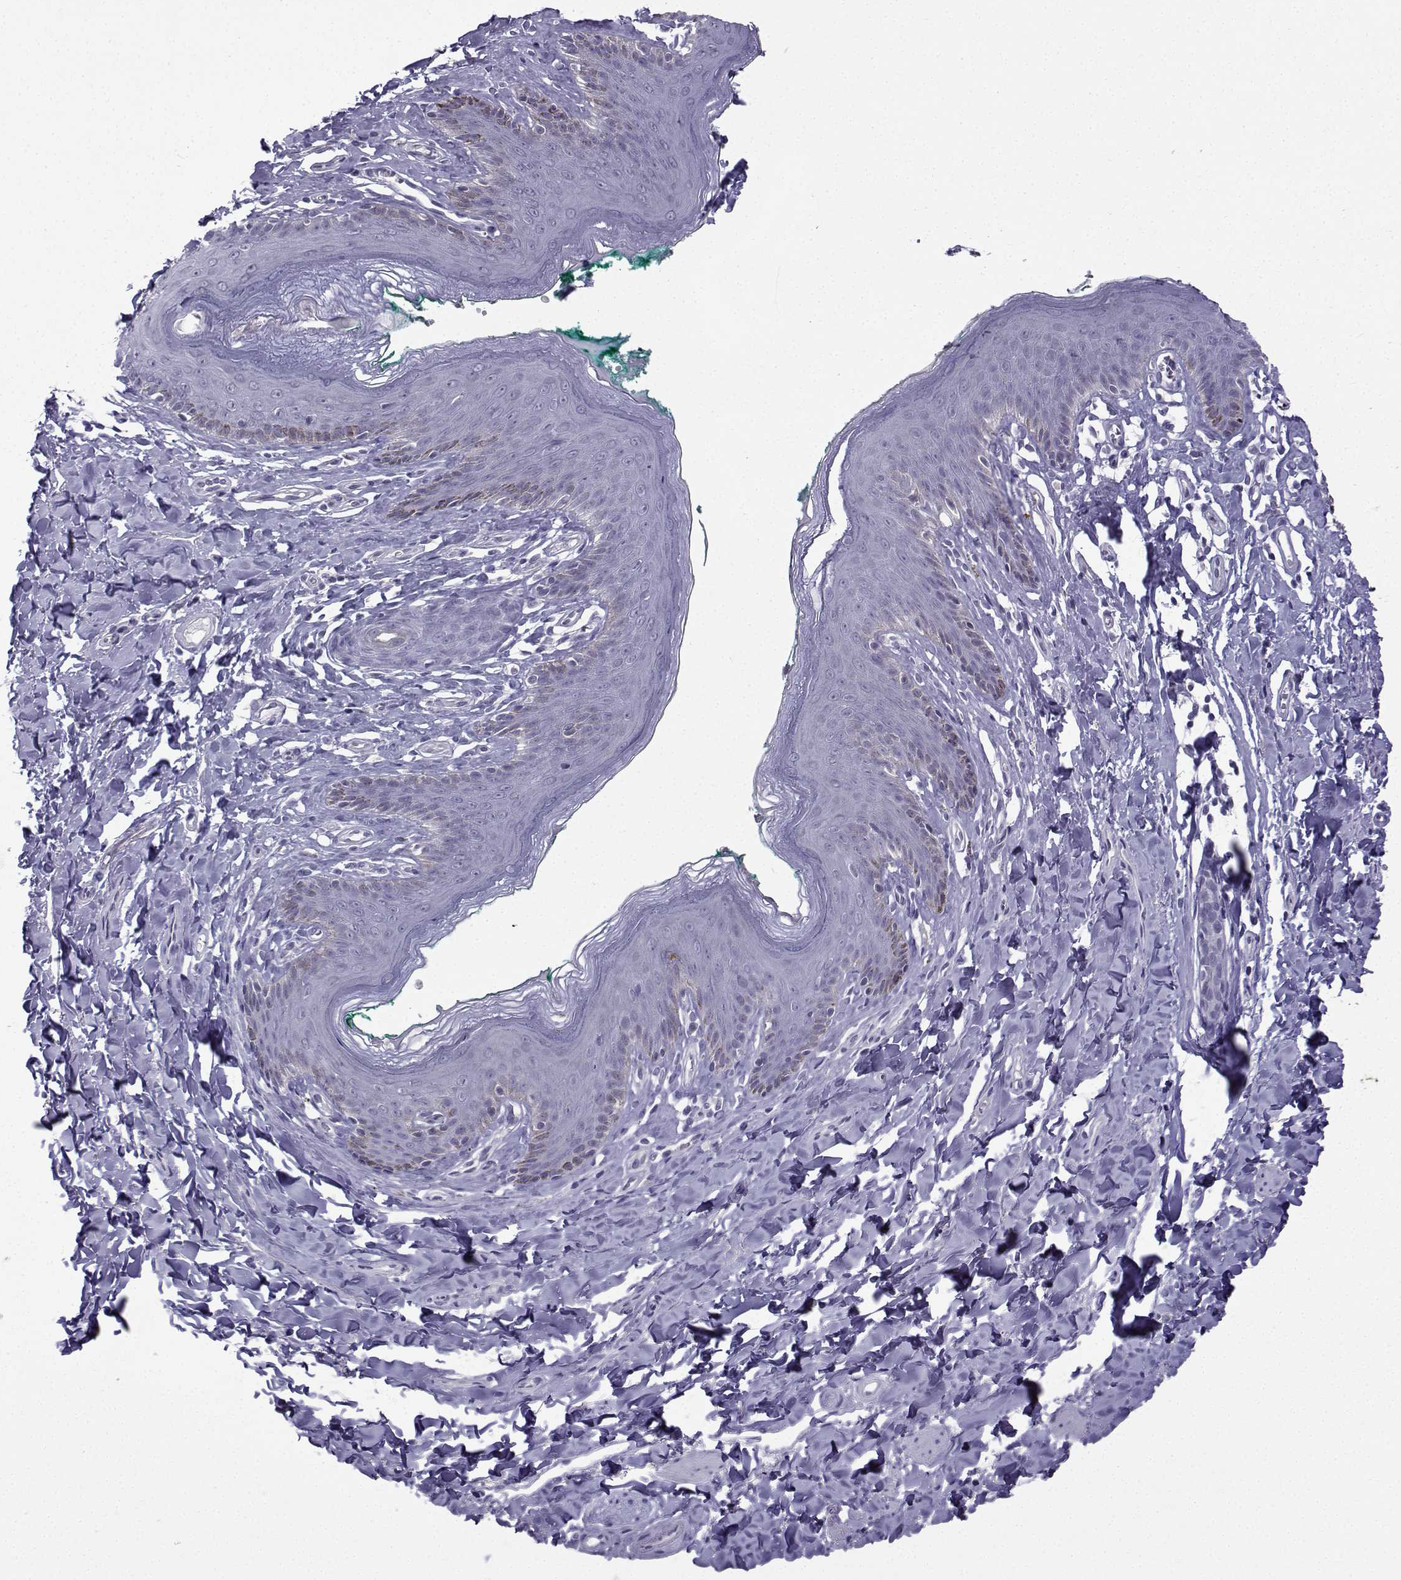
{"staining": {"intensity": "negative", "quantity": "none", "location": "none"}, "tissue": "skin", "cell_type": "Epidermal cells", "image_type": "normal", "snomed": [{"axis": "morphology", "description": "Normal tissue, NOS"}, {"axis": "topography", "description": "Vulva"}], "caption": "An image of skin stained for a protein reveals no brown staining in epidermal cells. Nuclei are stained in blue.", "gene": "CFAP53", "patient": {"sex": "female", "age": 66}}